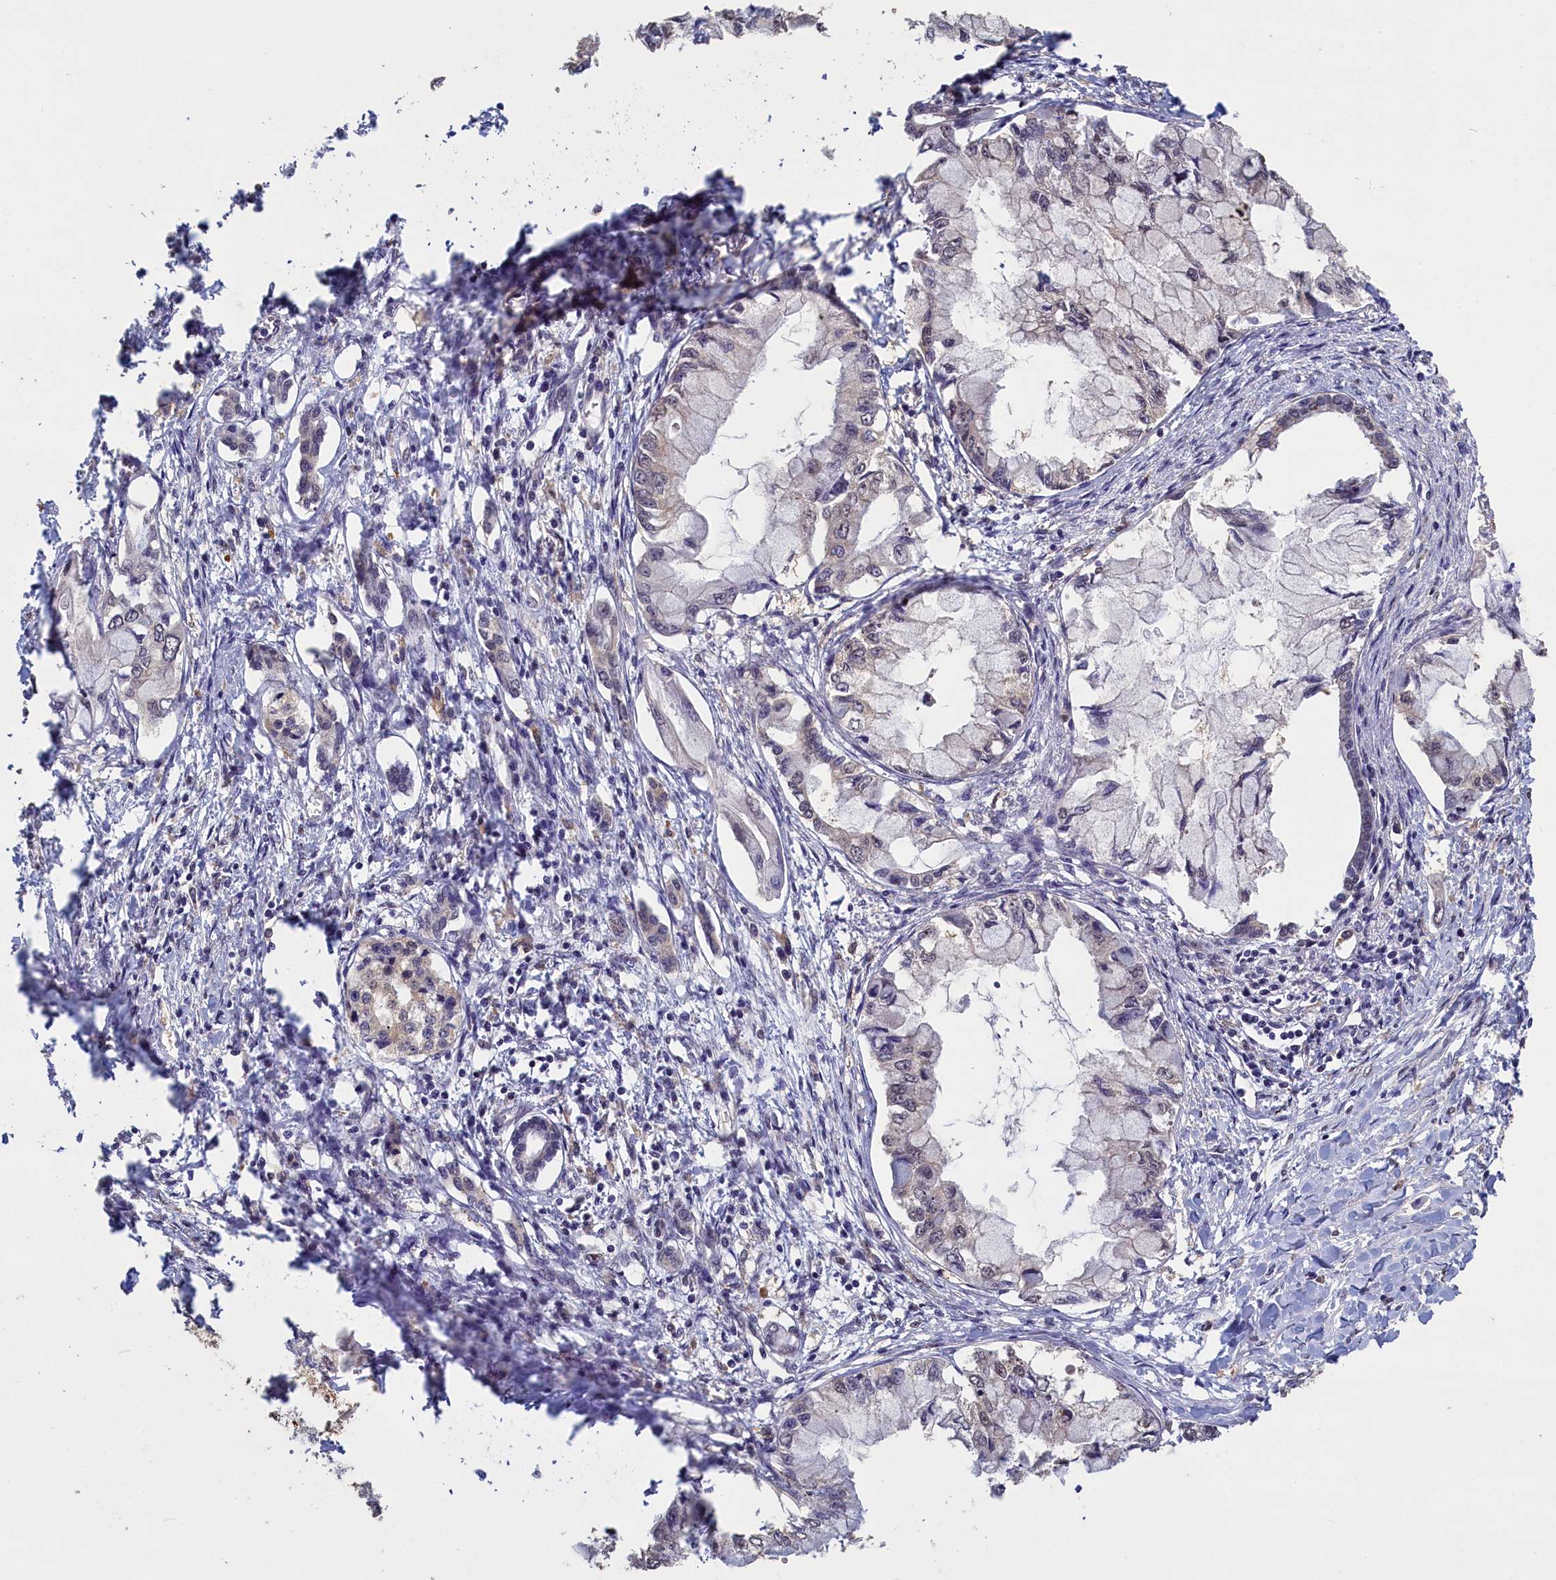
{"staining": {"intensity": "weak", "quantity": "<25%", "location": "cytoplasmic/membranous,nuclear"}, "tissue": "pancreatic cancer", "cell_type": "Tumor cells", "image_type": "cancer", "snomed": [{"axis": "morphology", "description": "Adenocarcinoma, NOS"}, {"axis": "topography", "description": "Pancreas"}], "caption": "Tumor cells show no significant protein staining in pancreatic cancer (adenocarcinoma).", "gene": "UCHL3", "patient": {"sex": "male", "age": 48}}